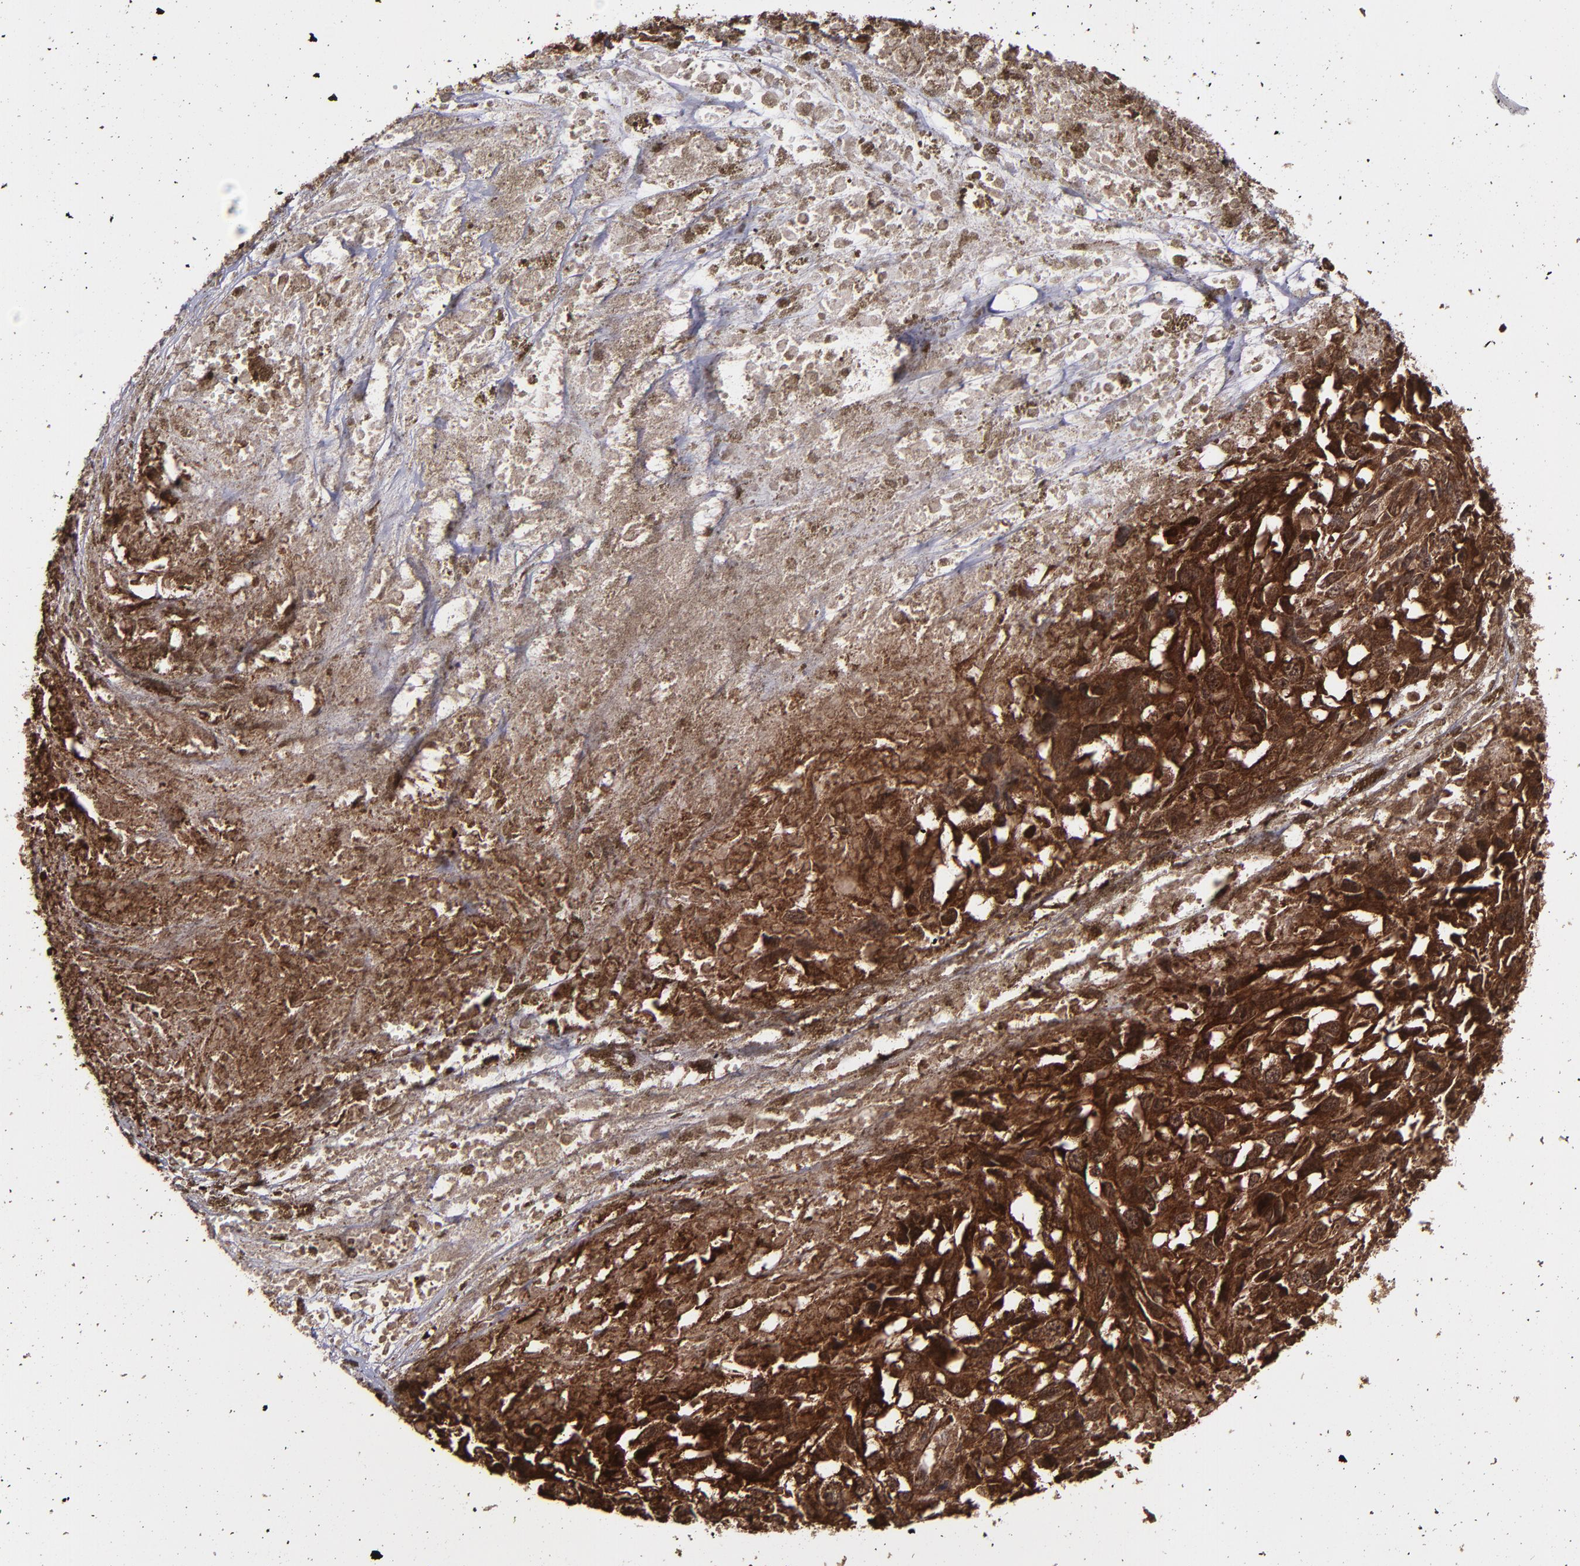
{"staining": {"intensity": "strong", "quantity": ">75%", "location": "cytoplasmic/membranous,nuclear"}, "tissue": "melanoma", "cell_type": "Tumor cells", "image_type": "cancer", "snomed": [{"axis": "morphology", "description": "Malignant melanoma, Metastatic site"}, {"axis": "topography", "description": "Lymph node"}], "caption": "IHC of malignant melanoma (metastatic site) displays high levels of strong cytoplasmic/membranous and nuclear staining in about >75% of tumor cells. (DAB IHC with brightfield microscopy, high magnification).", "gene": "EIF4ENIF1", "patient": {"sex": "male", "age": 59}}